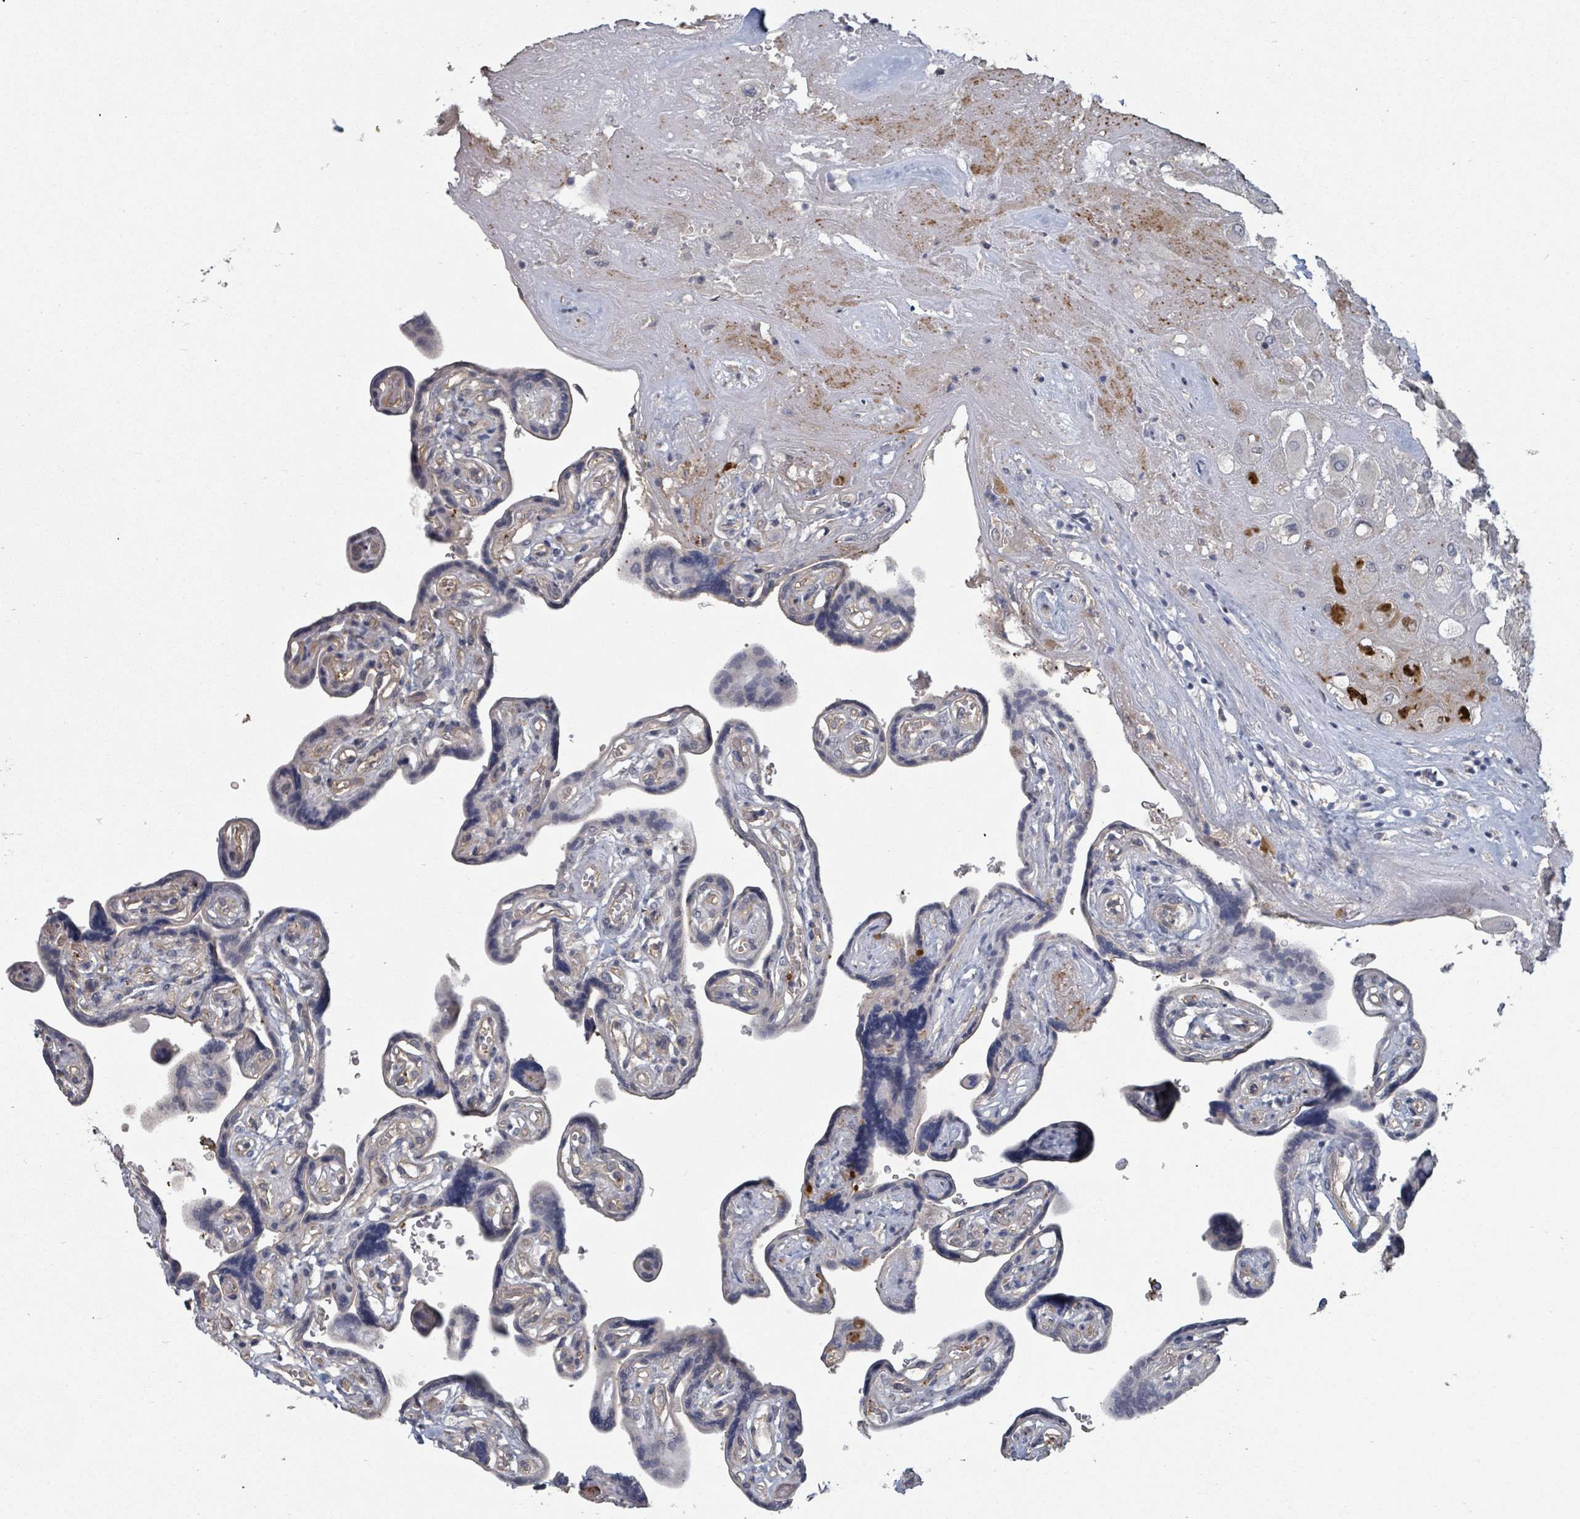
{"staining": {"intensity": "negative", "quantity": "none", "location": "none"}, "tissue": "placenta", "cell_type": "Decidual cells", "image_type": "normal", "snomed": [{"axis": "morphology", "description": "Normal tissue, NOS"}, {"axis": "topography", "description": "Placenta"}], "caption": "Immunohistochemistry of unremarkable placenta demonstrates no staining in decidual cells.", "gene": "PLAUR", "patient": {"sex": "female", "age": 32}}